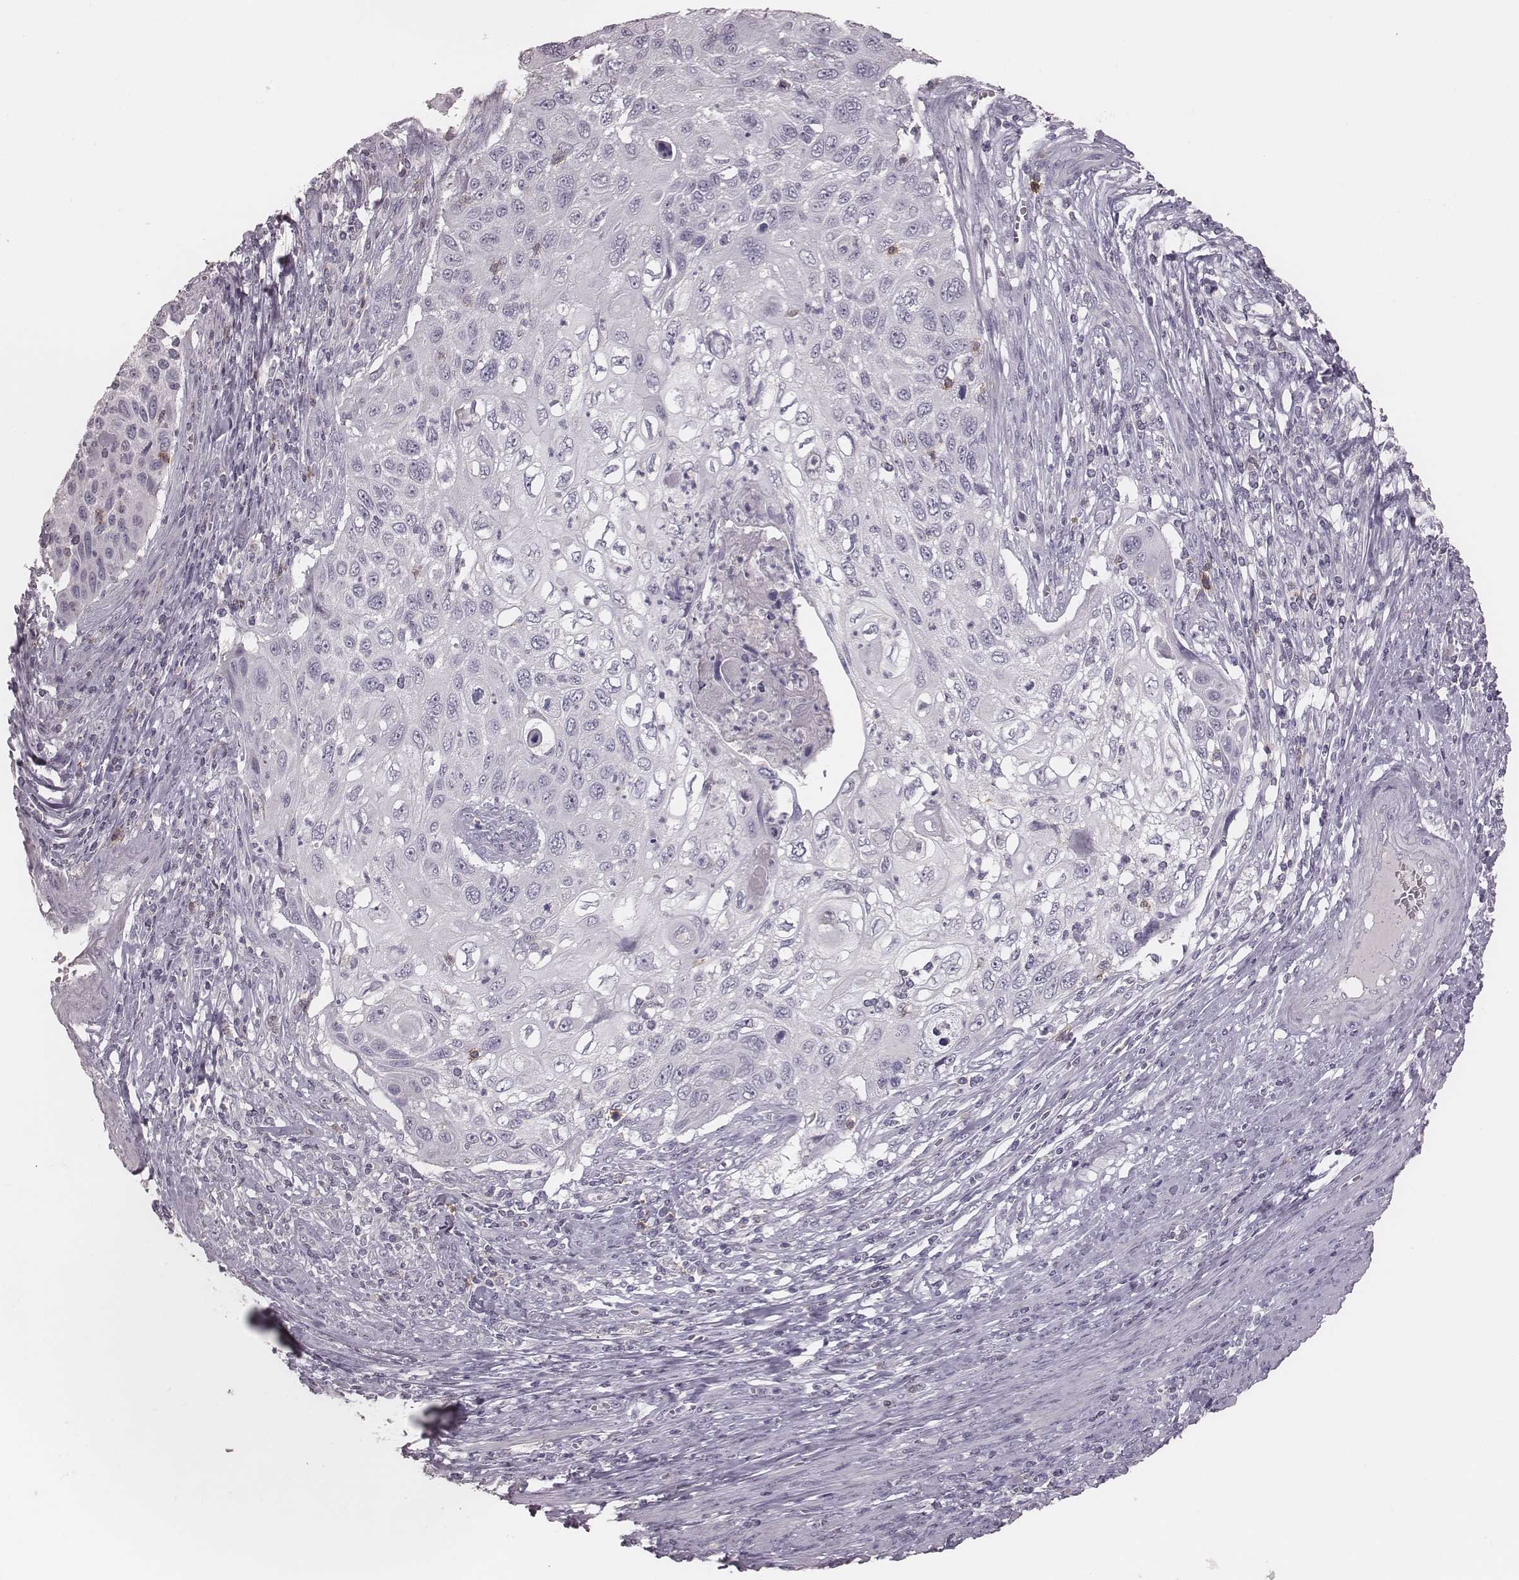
{"staining": {"intensity": "negative", "quantity": "none", "location": "none"}, "tissue": "cervical cancer", "cell_type": "Tumor cells", "image_type": "cancer", "snomed": [{"axis": "morphology", "description": "Squamous cell carcinoma, NOS"}, {"axis": "topography", "description": "Cervix"}], "caption": "This is a micrograph of immunohistochemistry (IHC) staining of cervical cancer (squamous cell carcinoma), which shows no positivity in tumor cells.", "gene": "PDCD1", "patient": {"sex": "female", "age": 70}}